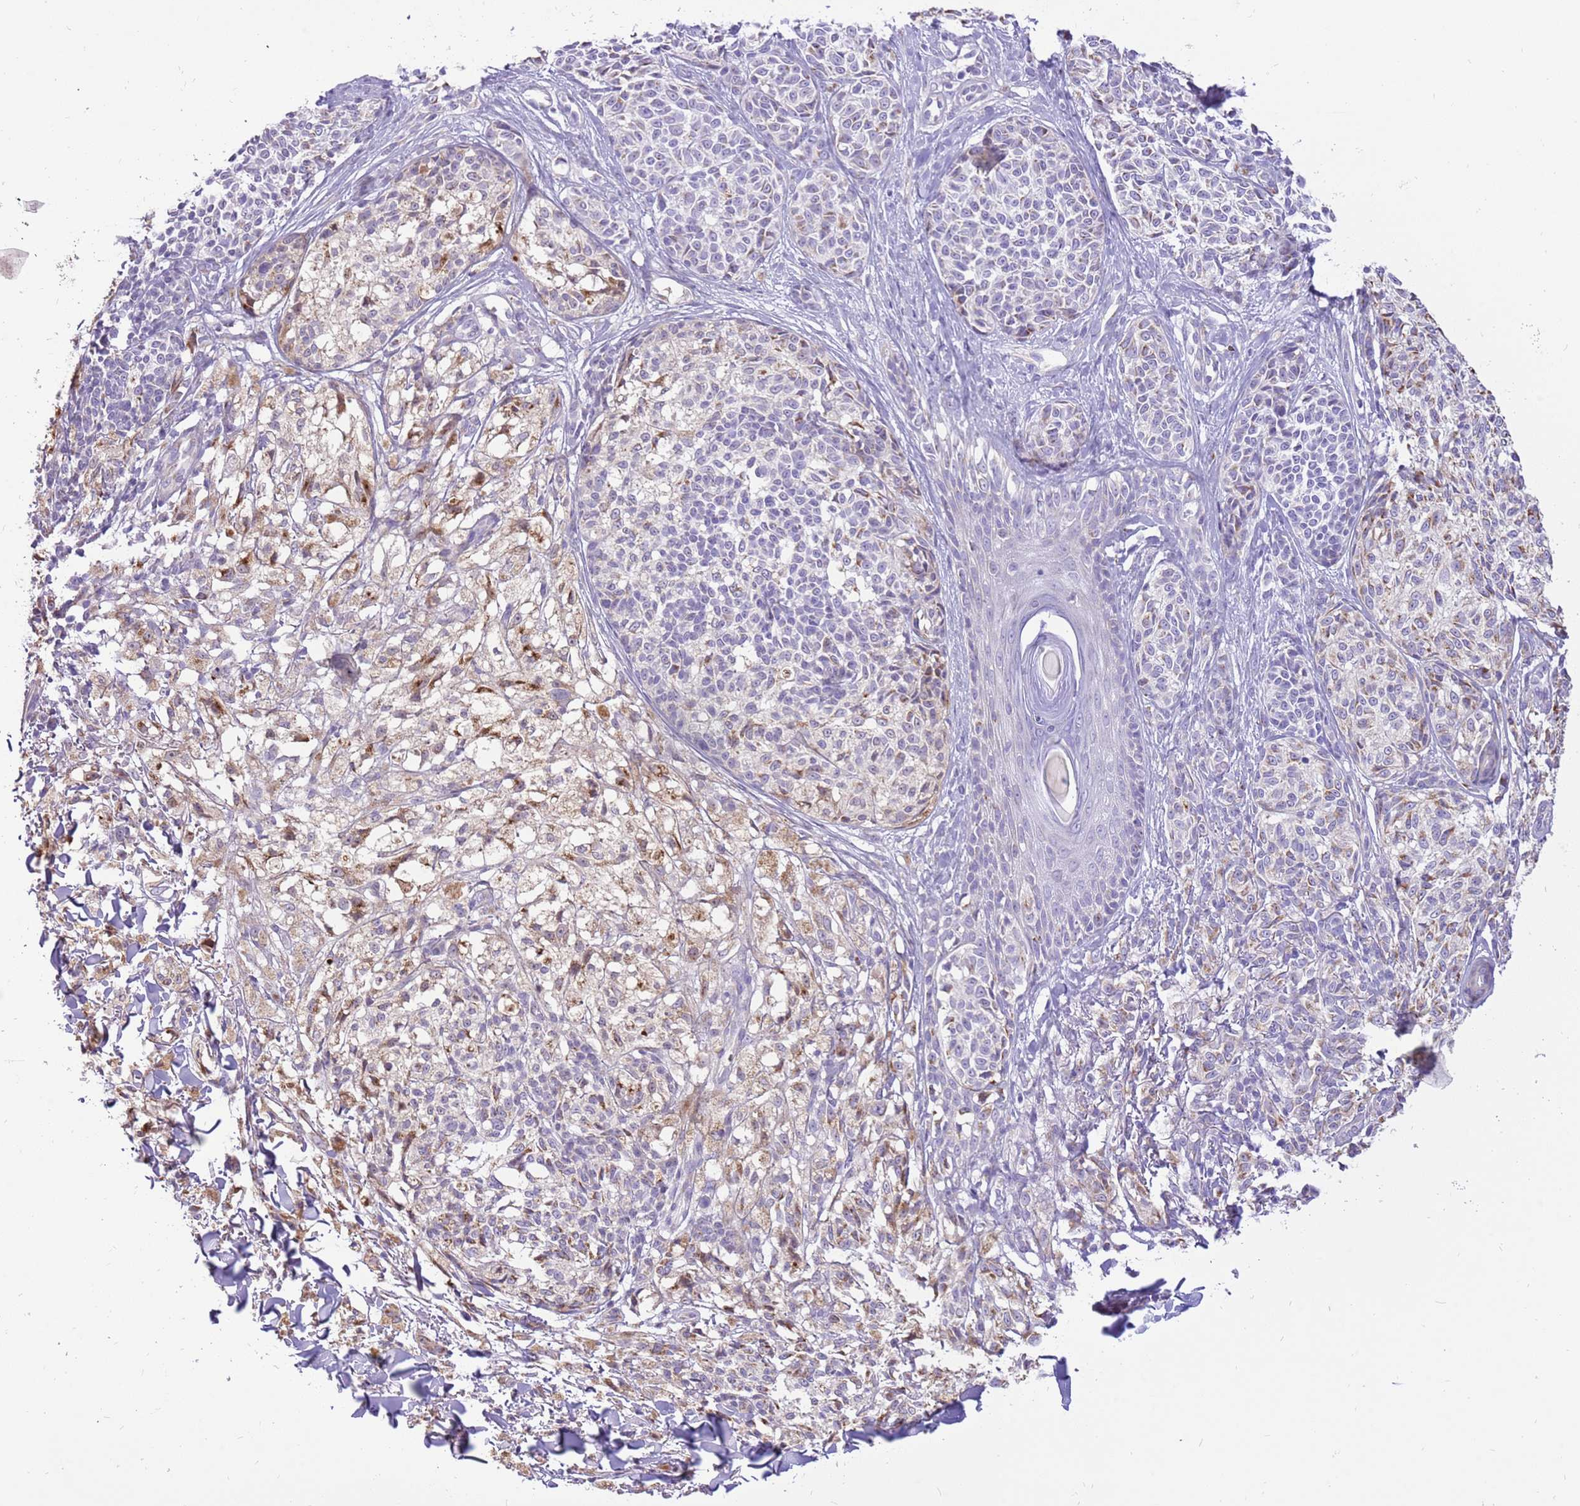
{"staining": {"intensity": "moderate", "quantity": "25%-75%", "location": "cytoplasmic/membranous"}, "tissue": "melanoma", "cell_type": "Tumor cells", "image_type": "cancer", "snomed": [{"axis": "morphology", "description": "Malignant melanoma, NOS"}, {"axis": "topography", "description": "Skin of upper extremity"}], "caption": "Moderate cytoplasmic/membranous positivity is identified in about 25%-75% of tumor cells in melanoma.", "gene": "COX17", "patient": {"sex": "male", "age": 40}}